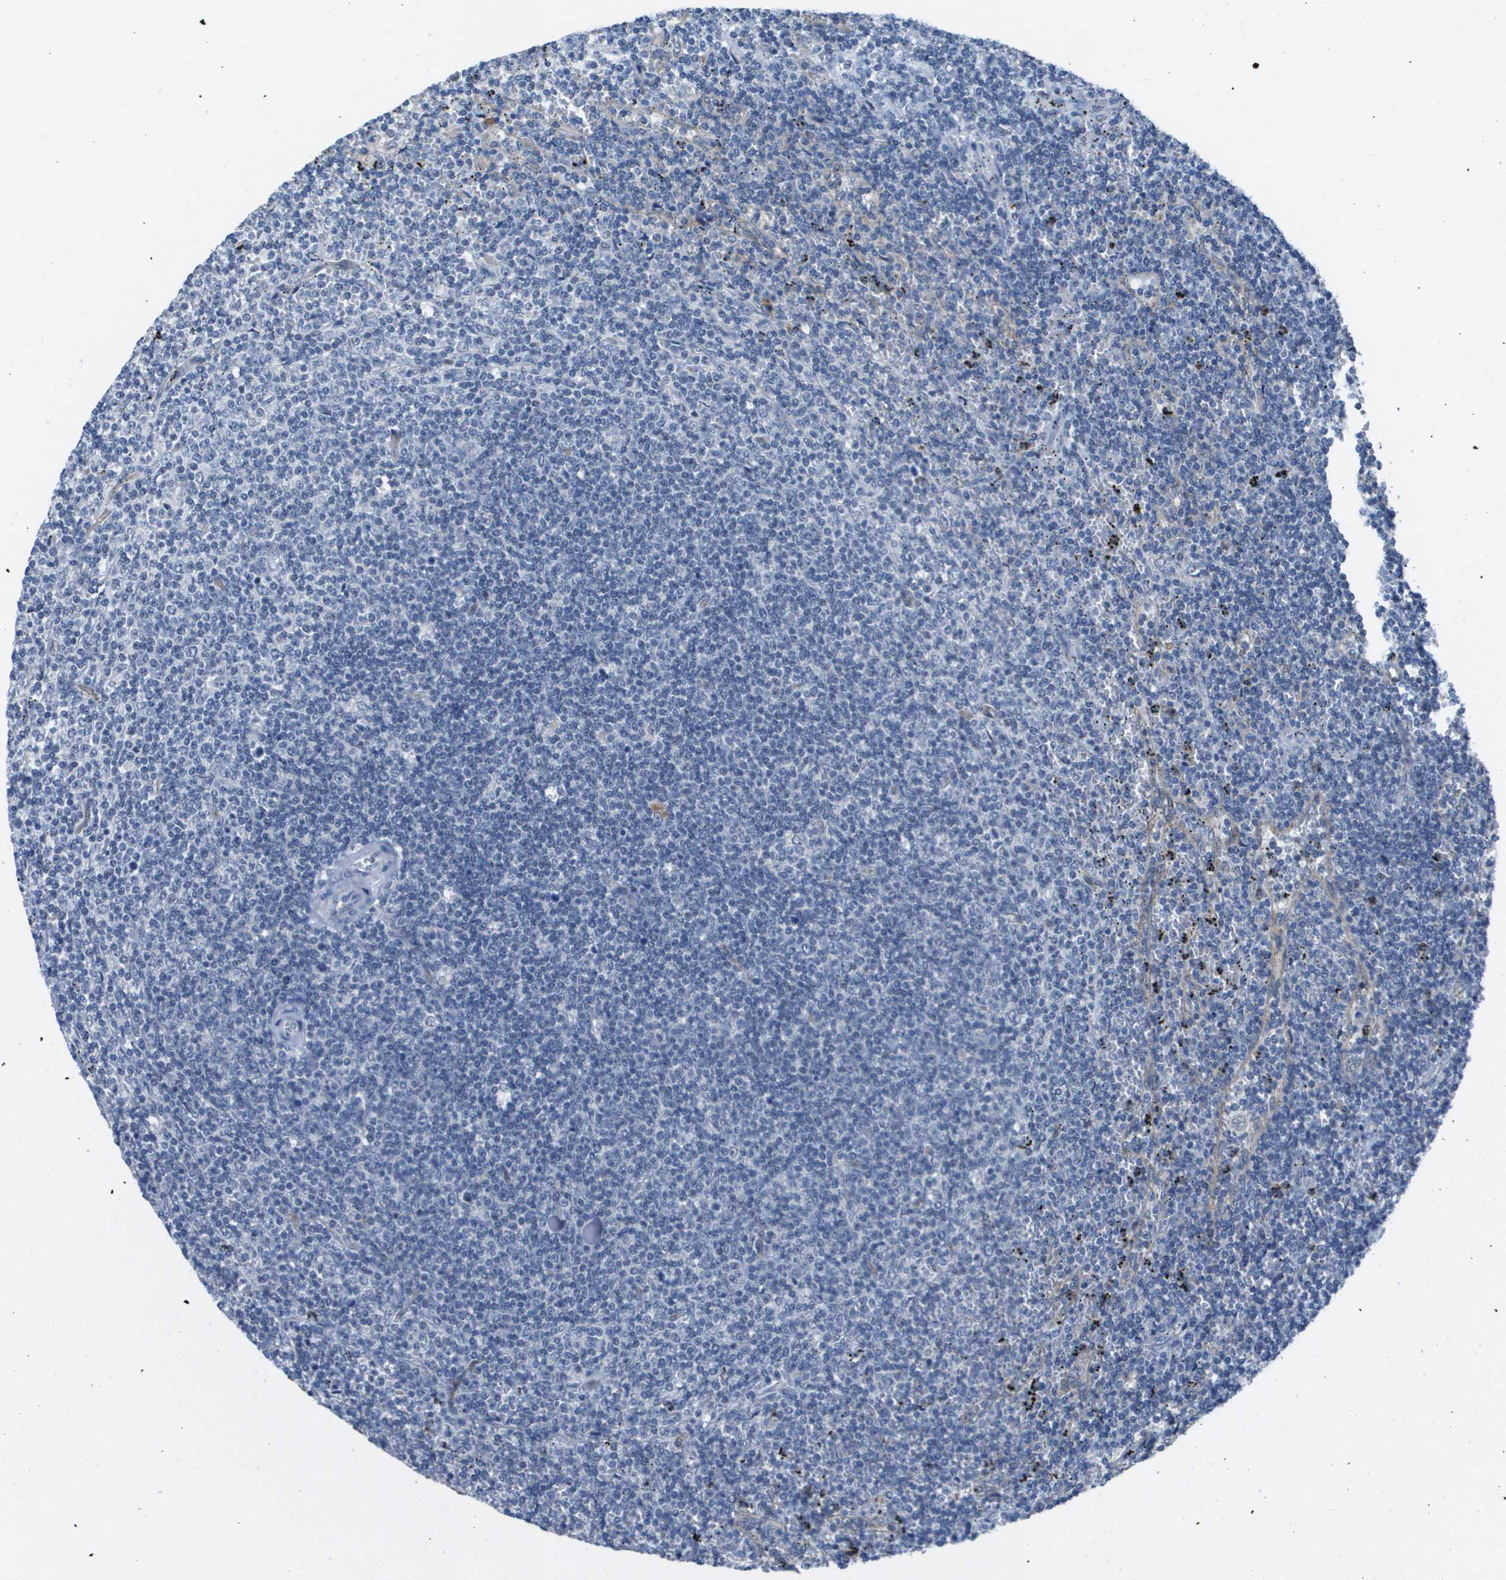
{"staining": {"intensity": "negative", "quantity": "none", "location": "none"}, "tissue": "lymphoma", "cell_type": "Tumor cells", "image_type": "cancer", "snomed": [{"axis": "morphology", "description": "Malignant lymphoma, non-Hodgkin's type, Low grade"}, {"axis": "topography", "description": "Spleen"}], "caption": "This image is of low-grade malignant lymphoma, non-Hodgkin's type stained with immunohistochemistry (IHC) to label a protein in brown with the nuclei are counter-stained blue. There is no staining in tumor cells.", "gene": "ITGA6", "patient": {"sex": "female", "age": 50}}